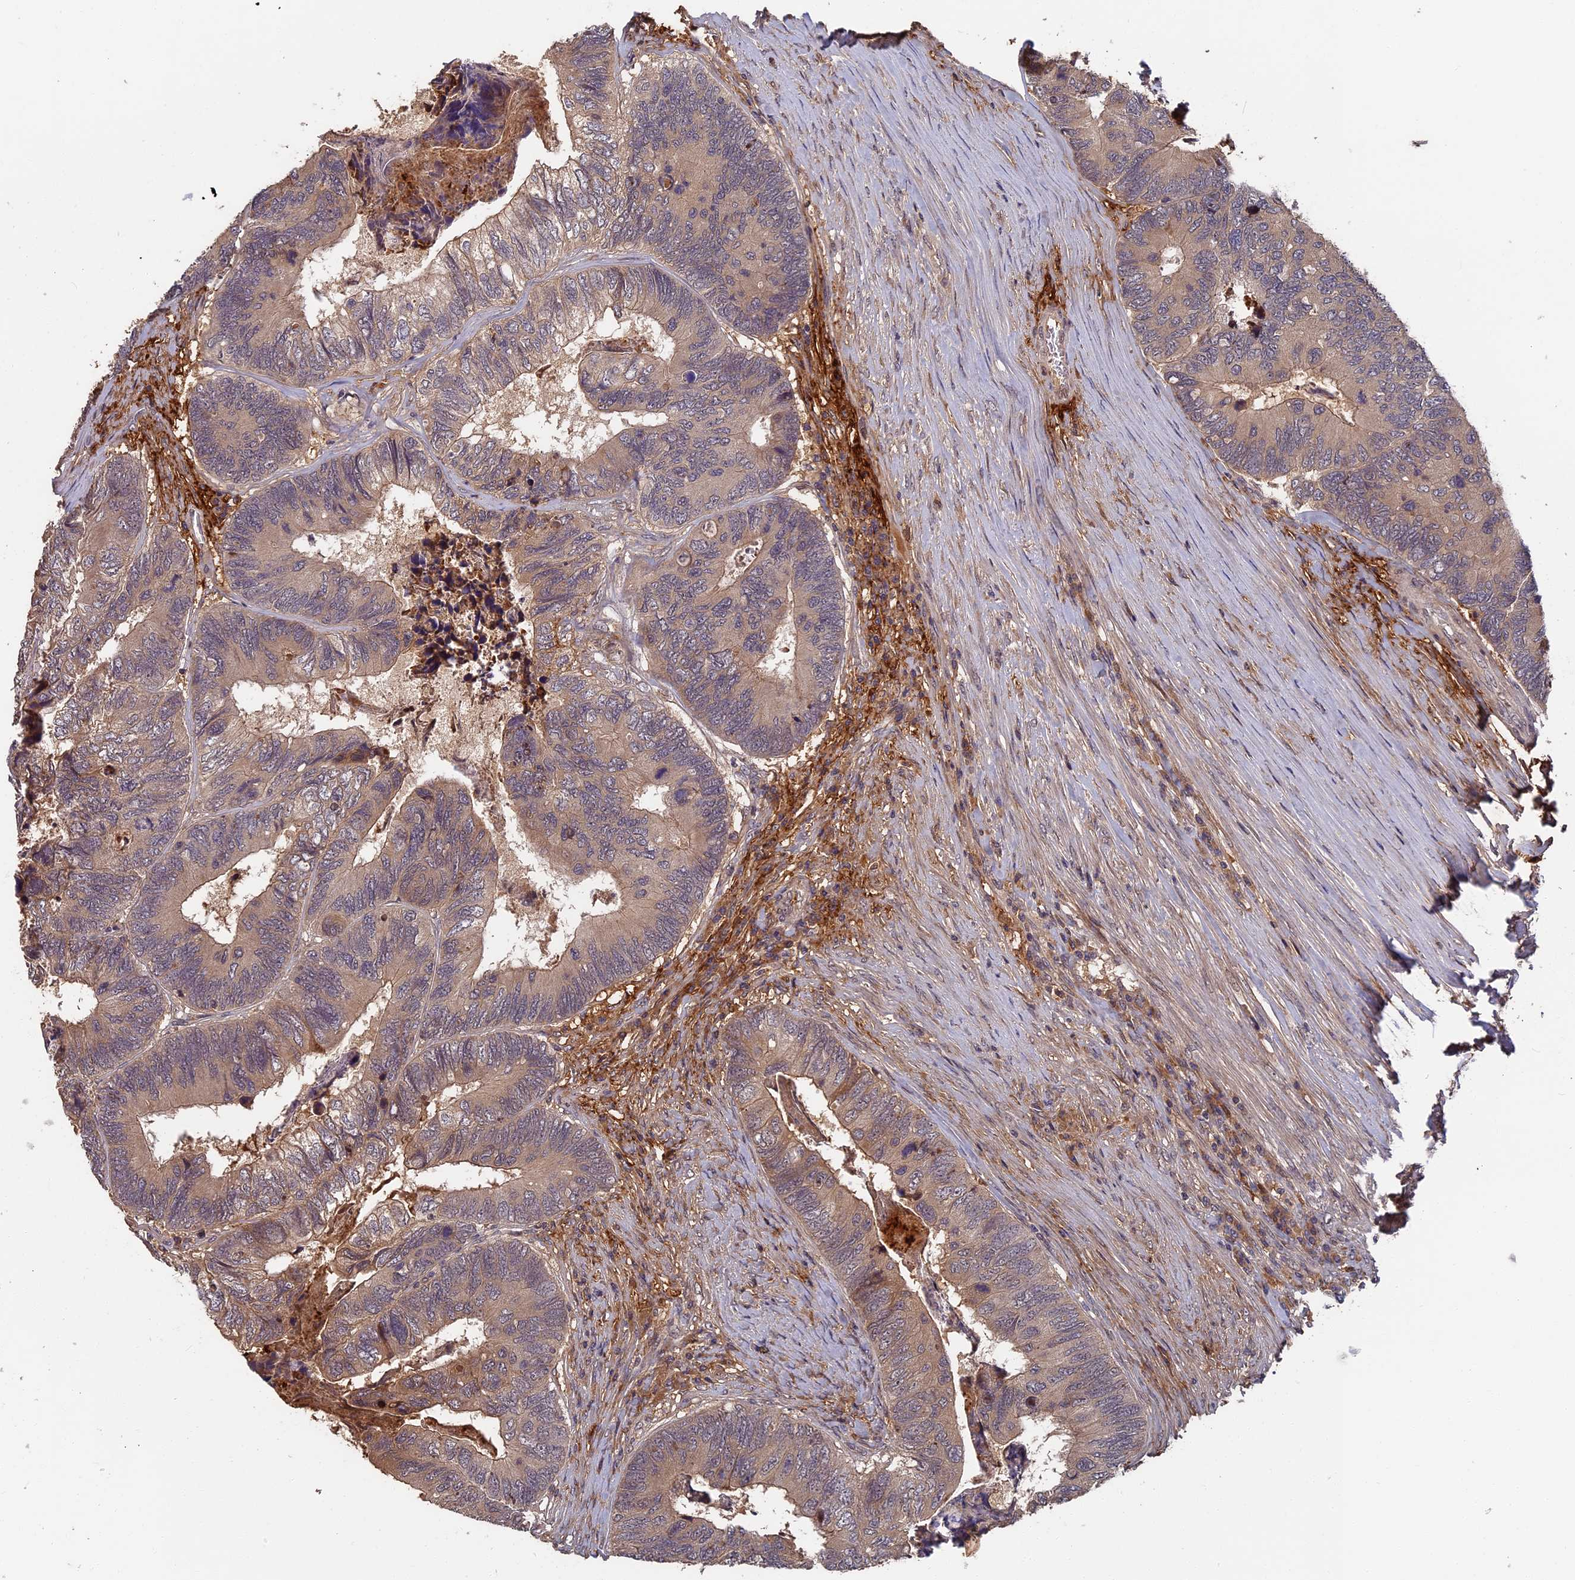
{"staining": {"intensity": "moderate", "quantity": "25%-75%", "location": "cytoplasmic/membranous"}, "tissue": "colorectal cancer", "cell_type": "Tumor cells", "image_type": "cancer", "snomed": [{"axis": "morphology", "description": "Adenocarcinoma, NOS"}, {"axis": "topography", "description": "Colon"}], "caption": "Protein staining by immunohistochemistry demonstrates moderate cytoplasmic/membranous expression in approximately 25%-75% of tumor cells in colorectal cancer. (DAB IHC, brown staining for protein, blue staining for nuclei).", "gene": "ITIH1", "patient": {"sex": "female", "age": 67}}